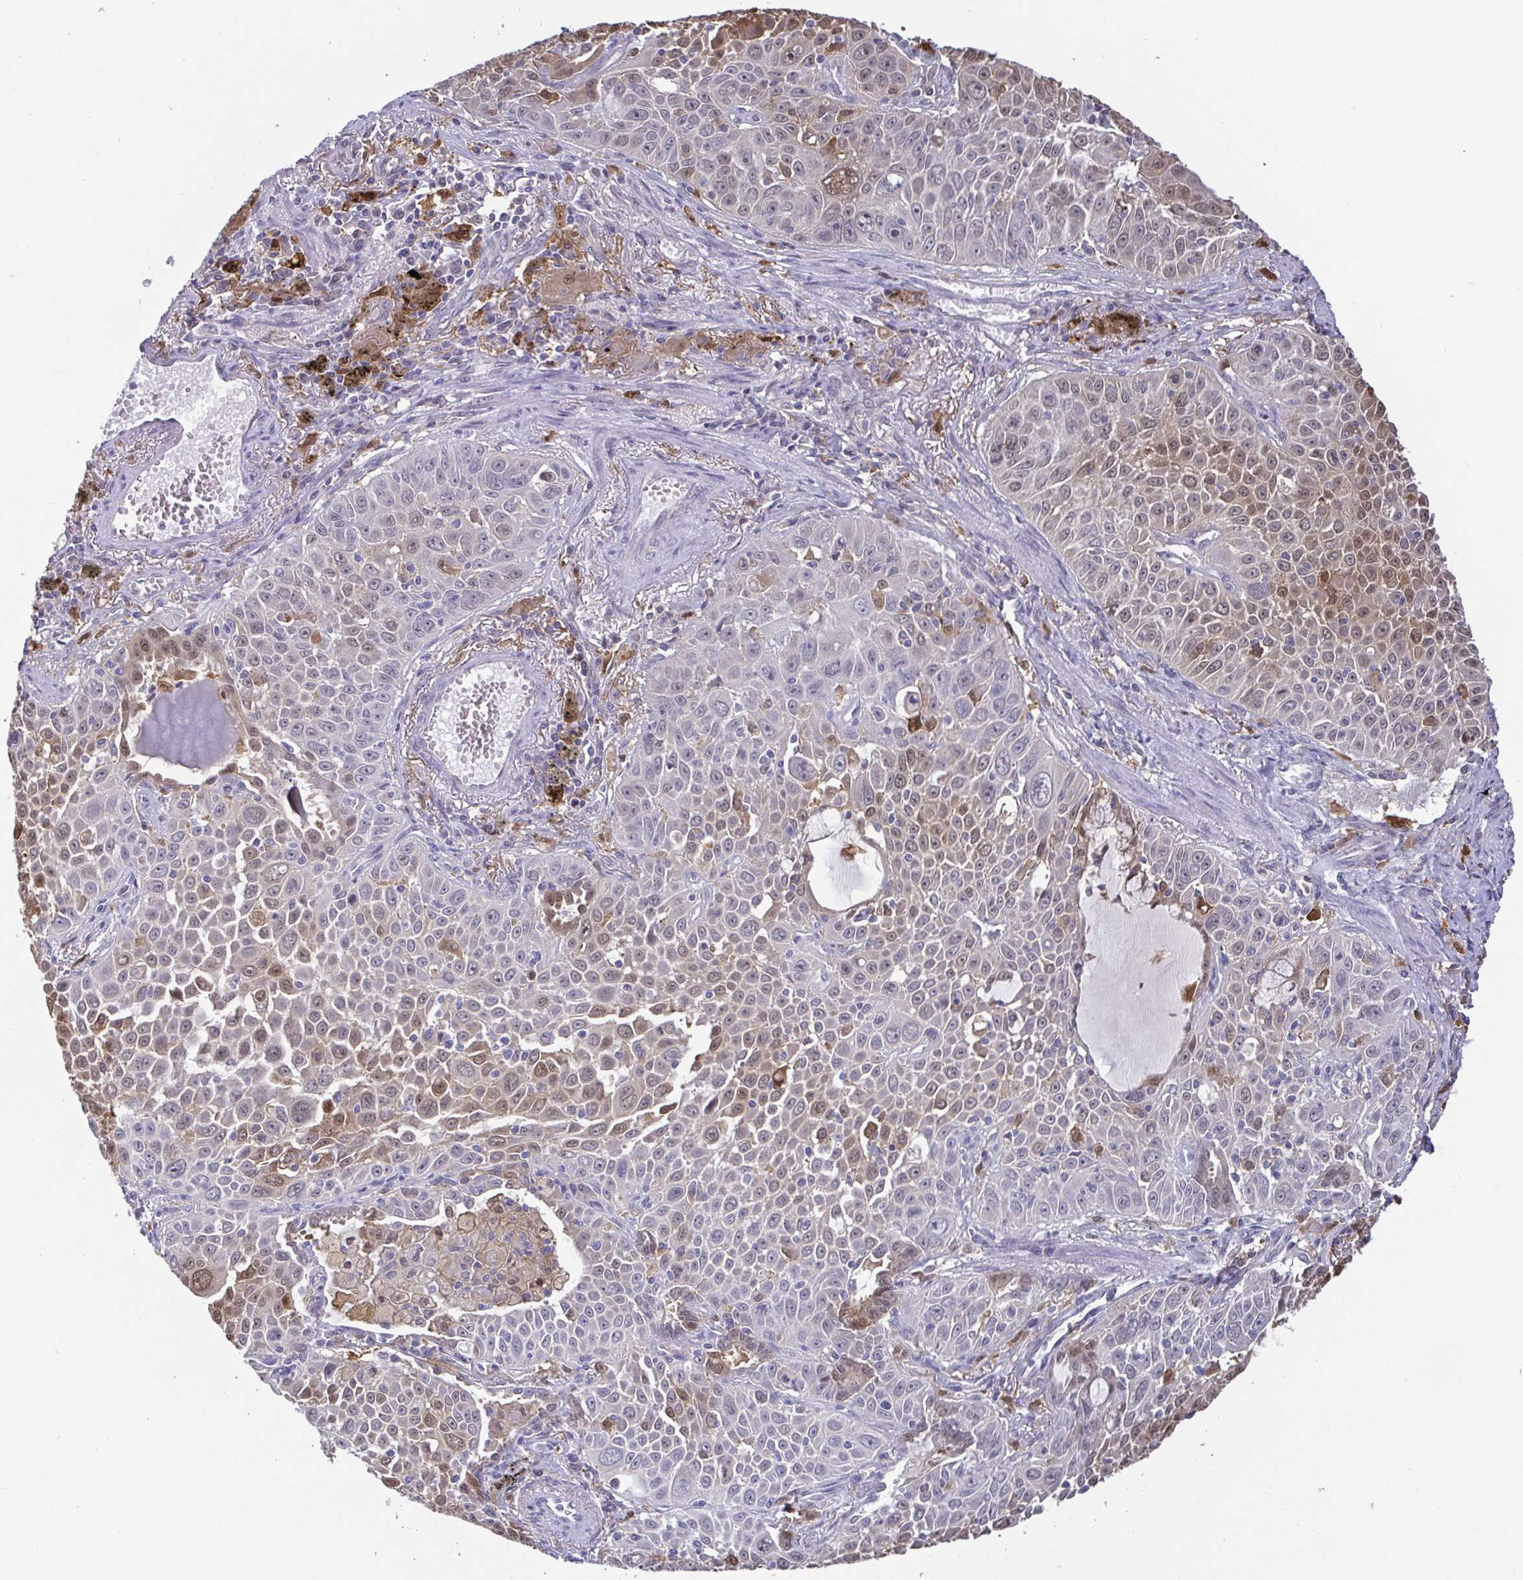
{"staining": {"intensity": "weak", "quantity": "<25%", "location": "cytoplasmic/membranous"}, "tissue": "lung cancer", "cell_type": "Tumor cells", "image_type": "cancer", "snomed": [{"axis": "morphology", "description": "Squamous cell carcinoma, NOS"}, {"axis": "morphology", "description": "Squamous cell carcinoma, metastatic, NOS"}, {"axis": "topography", "description": "Lymph node"}, {"axis": "topography", "description": "Lung"}], "caption": "IHC of lung cancer demonstrates no staining in tumor cells.", "gene": "IDH1", "patient": {"sex": "female", "age": 62}}